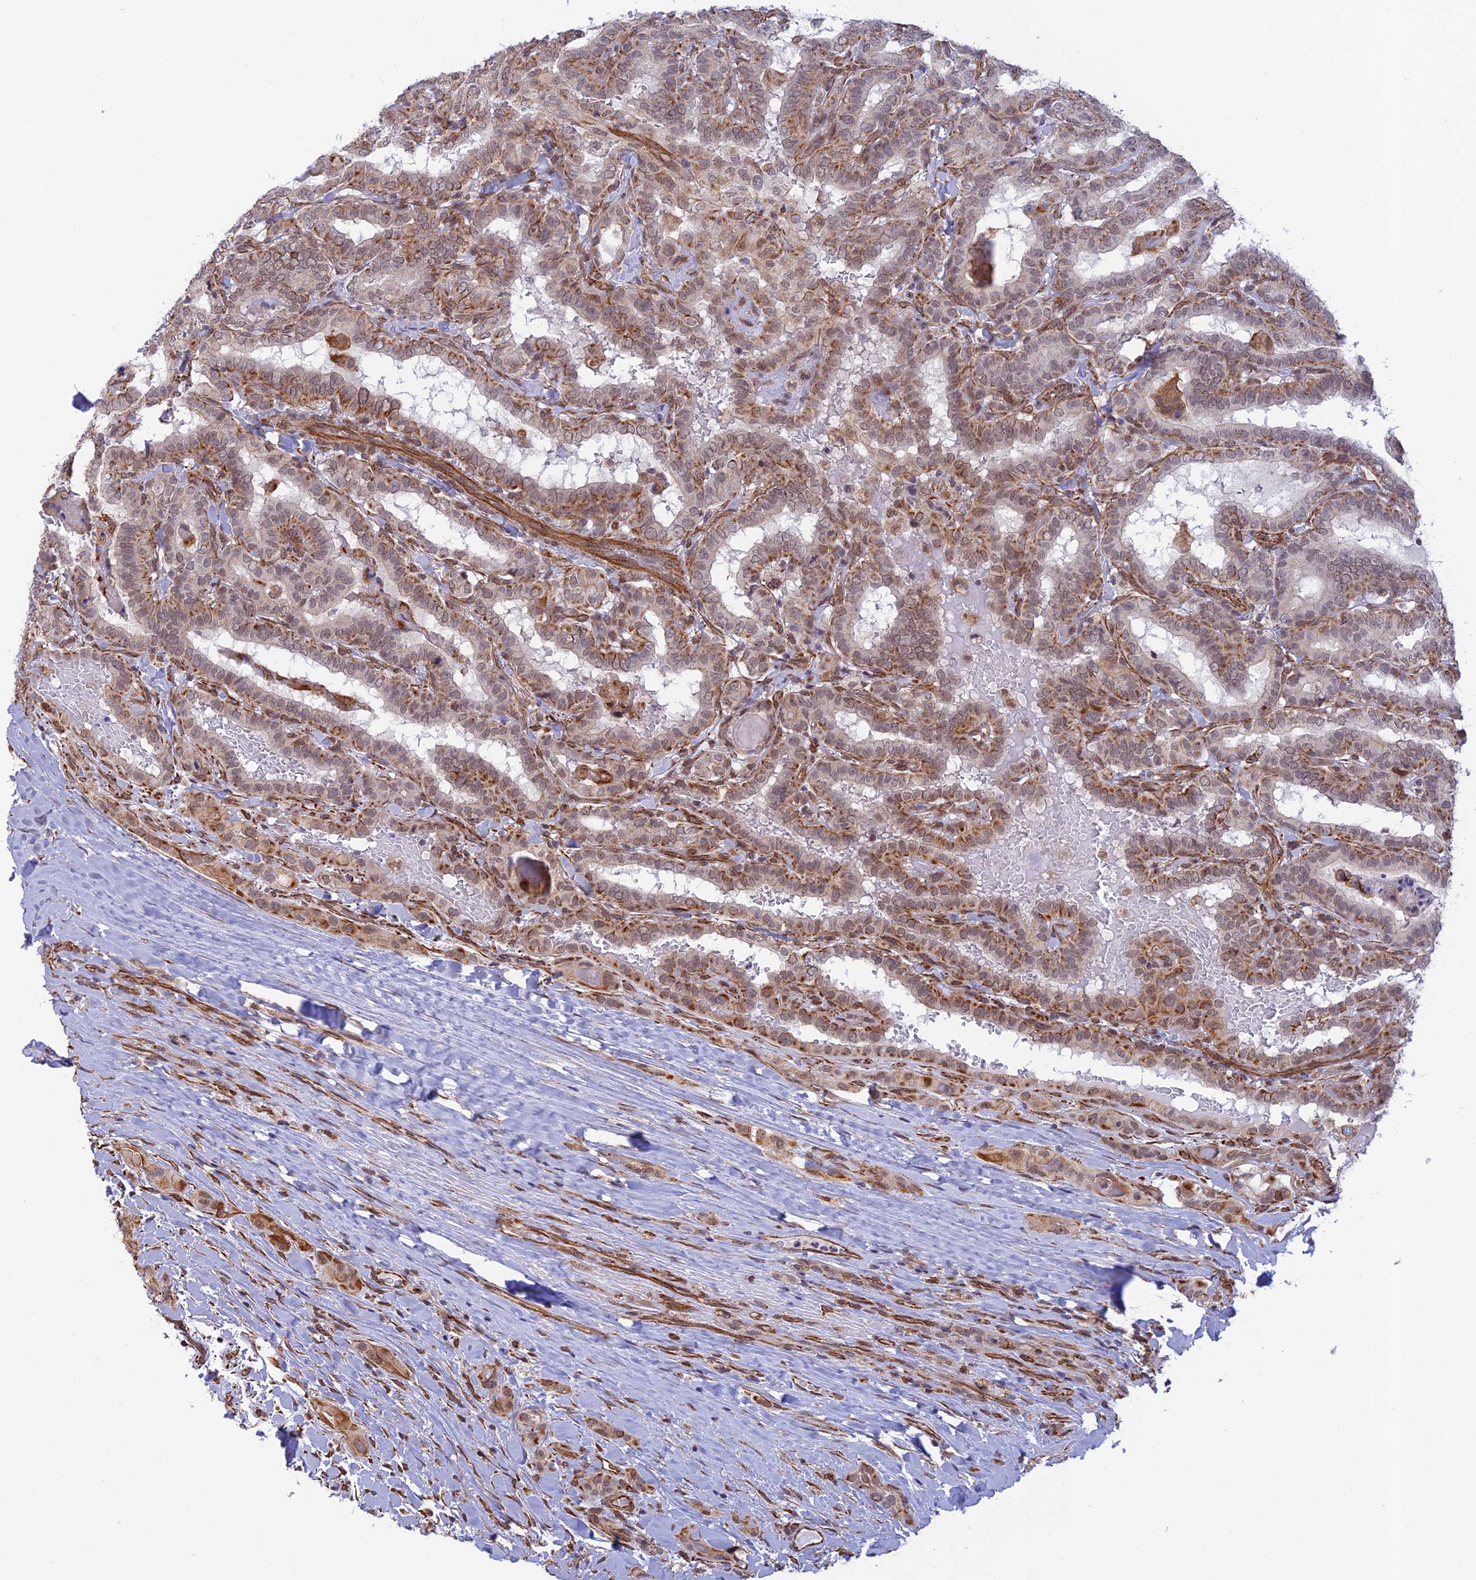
{"staining": {"intensity": "moderate", "quantity": "25%-75%", "location": "cytoplasmic/membranous"}, "tissue": "thyroid cancer", "cell_type": "Tumor cells", "image_type": "cancer", "snomed": [{"axis": "morphology", "description": "Papillary adenocarcinoma, NOS"}, {"axis": "topography", "description": "Thyroid gland"}], "caption": "A high-resolution micrograph shows immunohistochemistry staining of thyroid cancer (papillary adenocarcinoma), which reveals moderate cytoplasmic/membranous positivity in approximately 25%-75% of tumor cells. (Brightfield microscopy of DAB IHC at high magnification).", "gene": "PAGR1", "patient": {"sex": "female", "age": 72}}